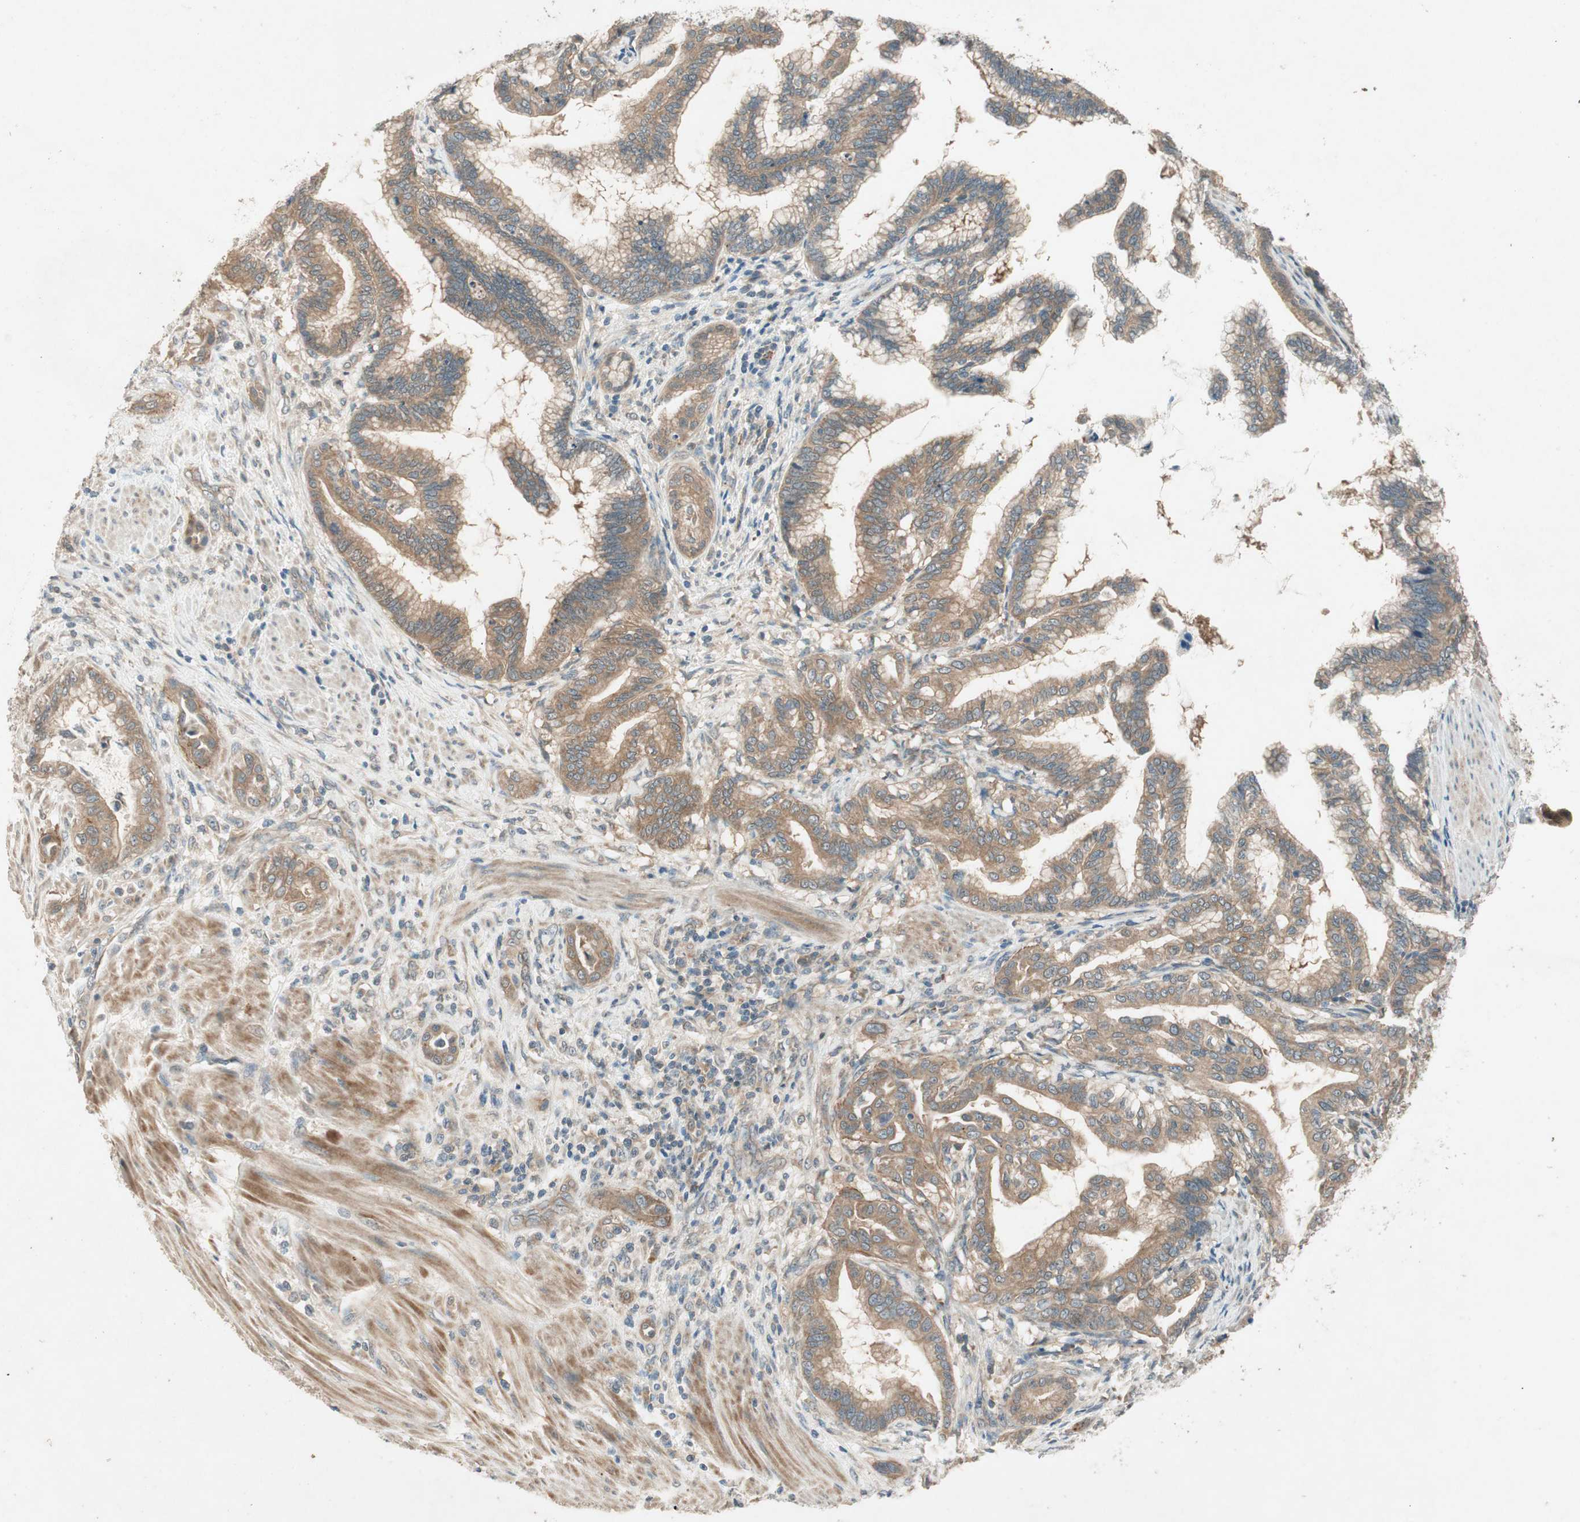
{"staining": {"intensity": "moderate", "quantity": ">75%", "location": "cytoplasmic/membranous"}, "tissue": "pancreatic cancer", "cell_type": "Tumor cells", "image_type": "cancer", "snomed": [{"axis": "morphology", "description": "Adenocarcinoma, NOS"}, {"axis": "topography", "description": "Pancreas"}], "caption": "Protein expression analysis of human adenocarcinoma (pancreatic) reveals moderate cytoplasmic/membranous positivity in approximately >75% of tumor cells.", "gene": "NCLN", "patient": {"sex": "female", "age": 64}}